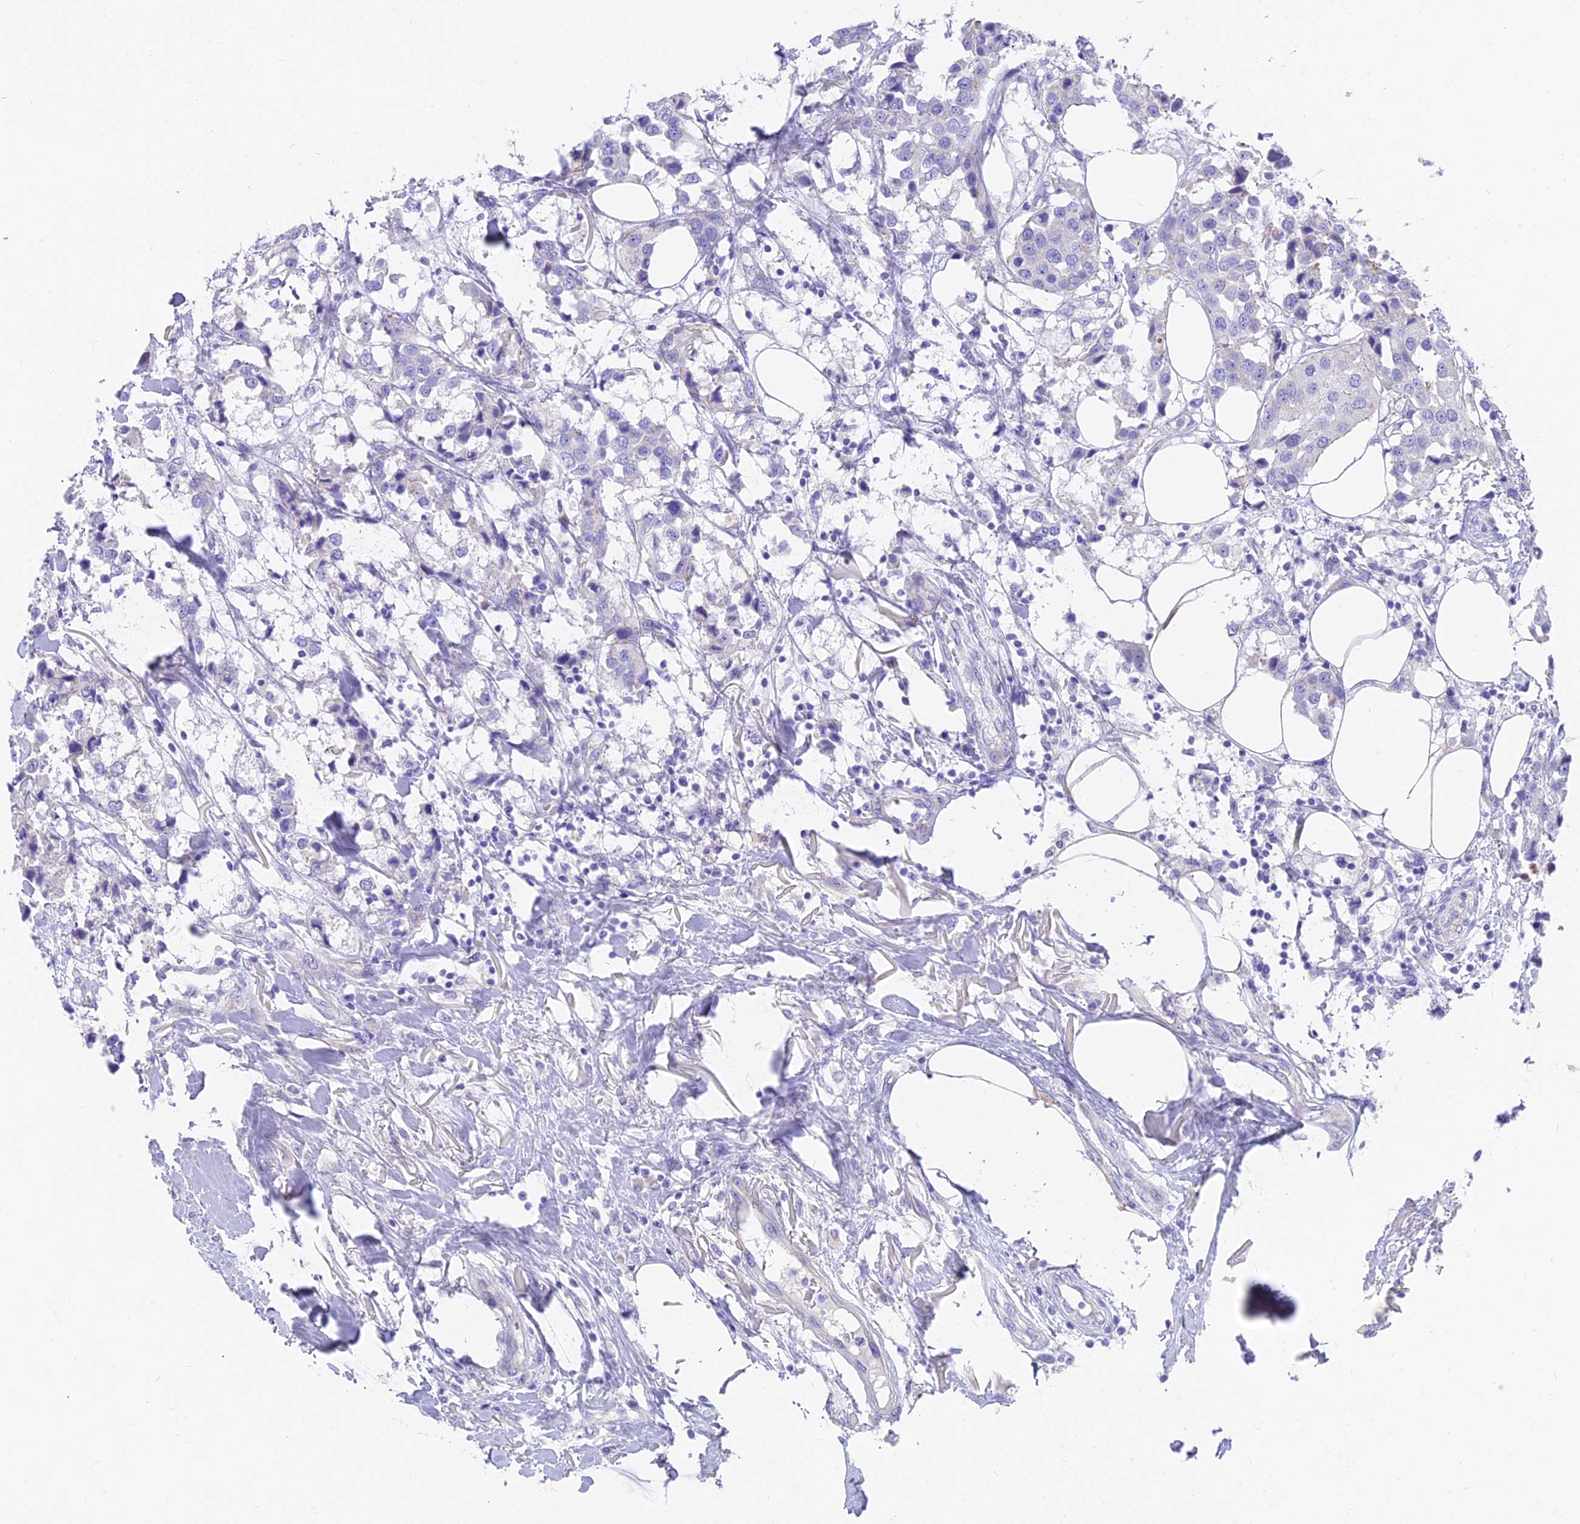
{"staining": {"intensity": "negative", "quantity": "none", "location": "none"}, "tissue": "breast cancer", "cell_type": "Tumor cells", "image_type": "cancer", "snomed": [{"axis": "morphology", "description": "Duct carcinoma"}, {"axis": "topography", "description": "Breast"}], "caption": "Tumor cells are negative for brown protein staining in intraductal carcinoma (breast).", "gene": "FAM168B", "patient": {"sex": "female", "age": 80}}